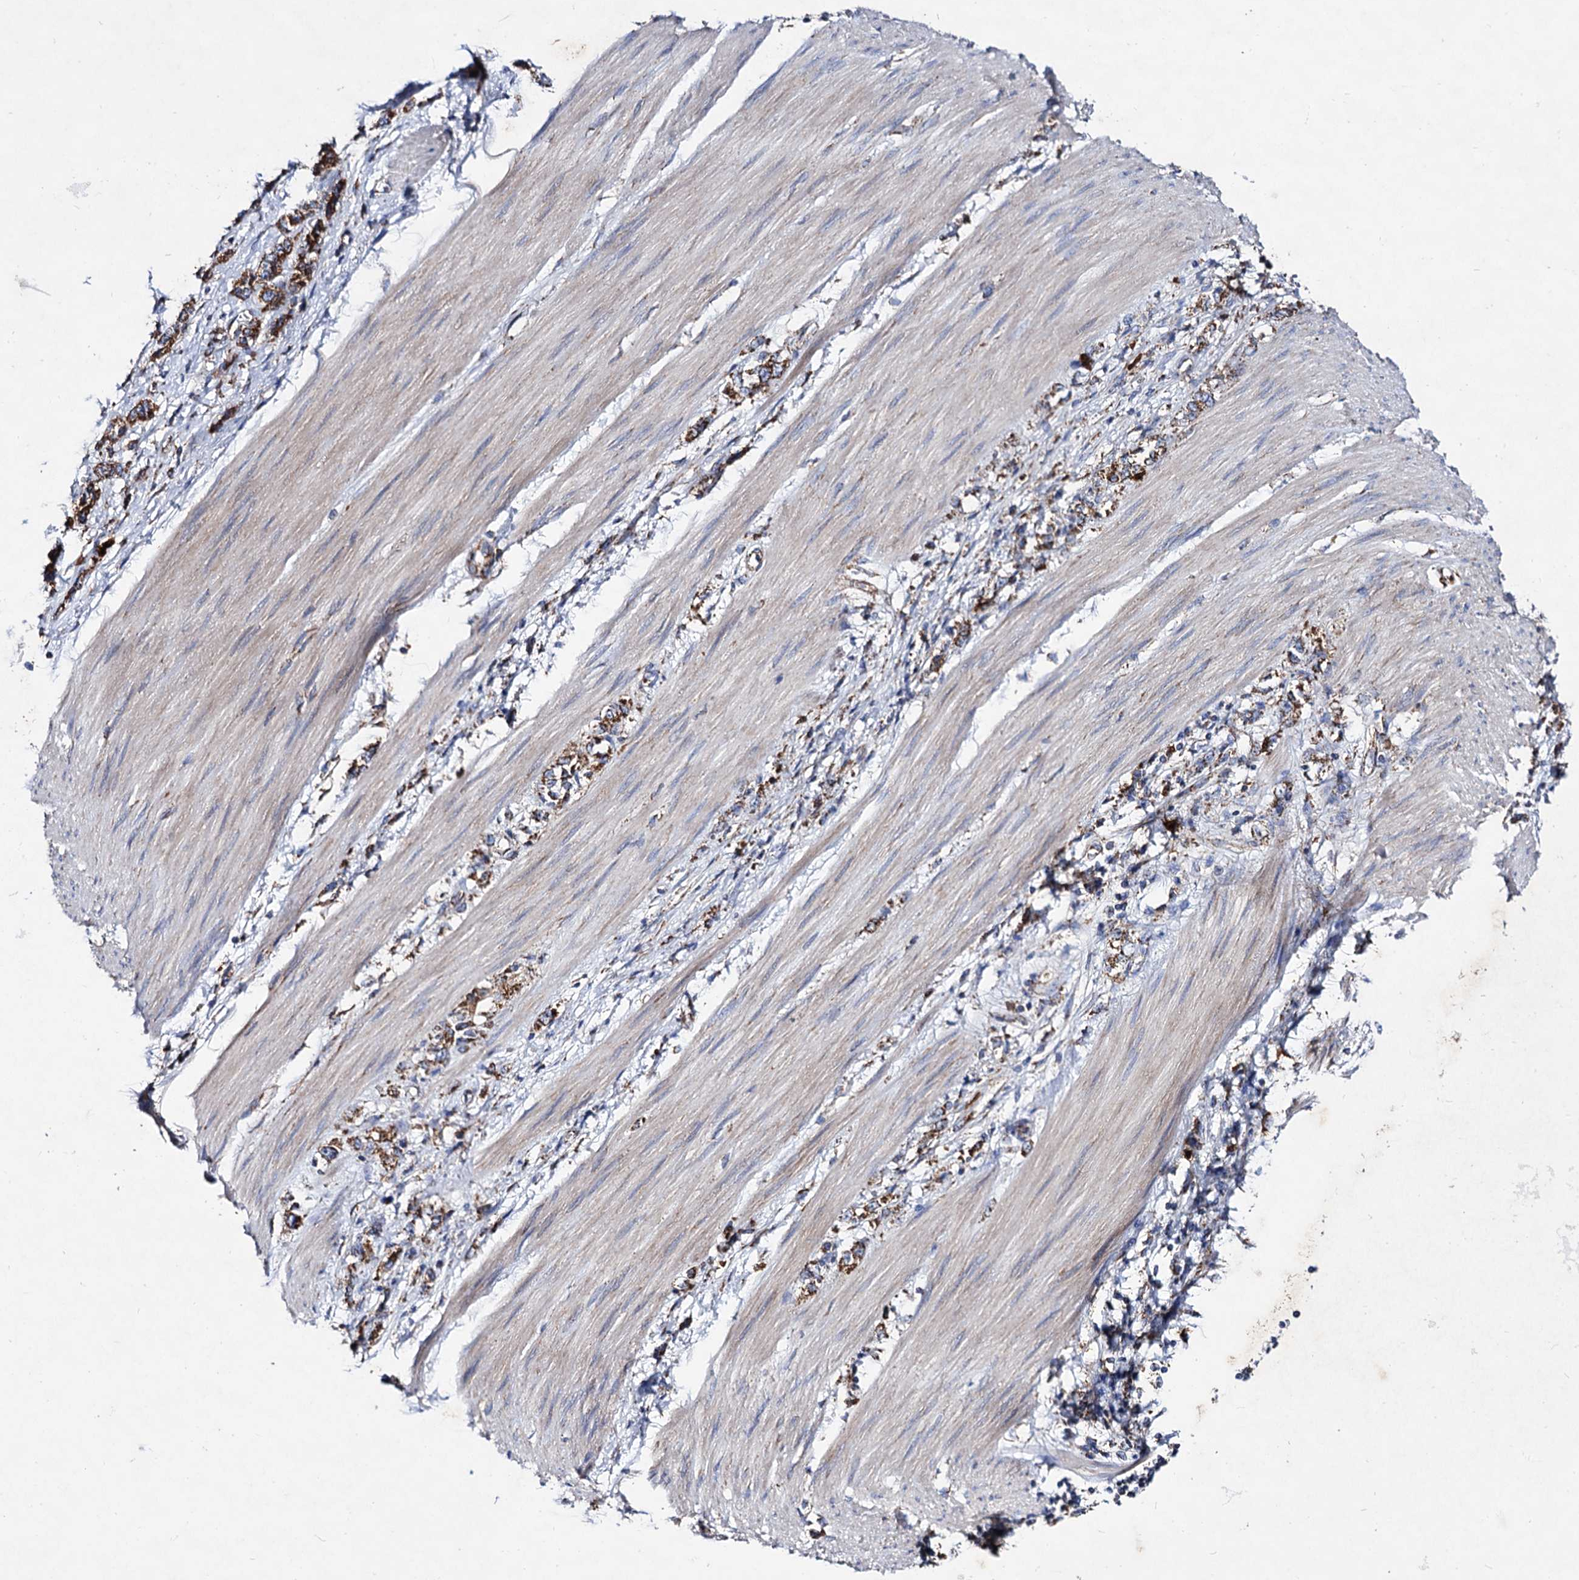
{"staining": {"intensity": "moderate", "quantity": ">75%", "location": "cytoplasmic/membranous"}, "tissue": "stomach cancer", "cell_type": "Tumor cells", "image_type": "cancer", "snomed": [{"axis": "morphology", "description": "Adenocarcinoma, NOS"}, {"axis": "topography", "description": "Stomach"}], "caption": "Stomach cancer stained for a protein (brown) demonstrates moderate cytoplasmic/membranous positive positivity in about >75% of tumor cells.", "gene": "ACAD9", "patient": {"sex": "female", "age": 76}}